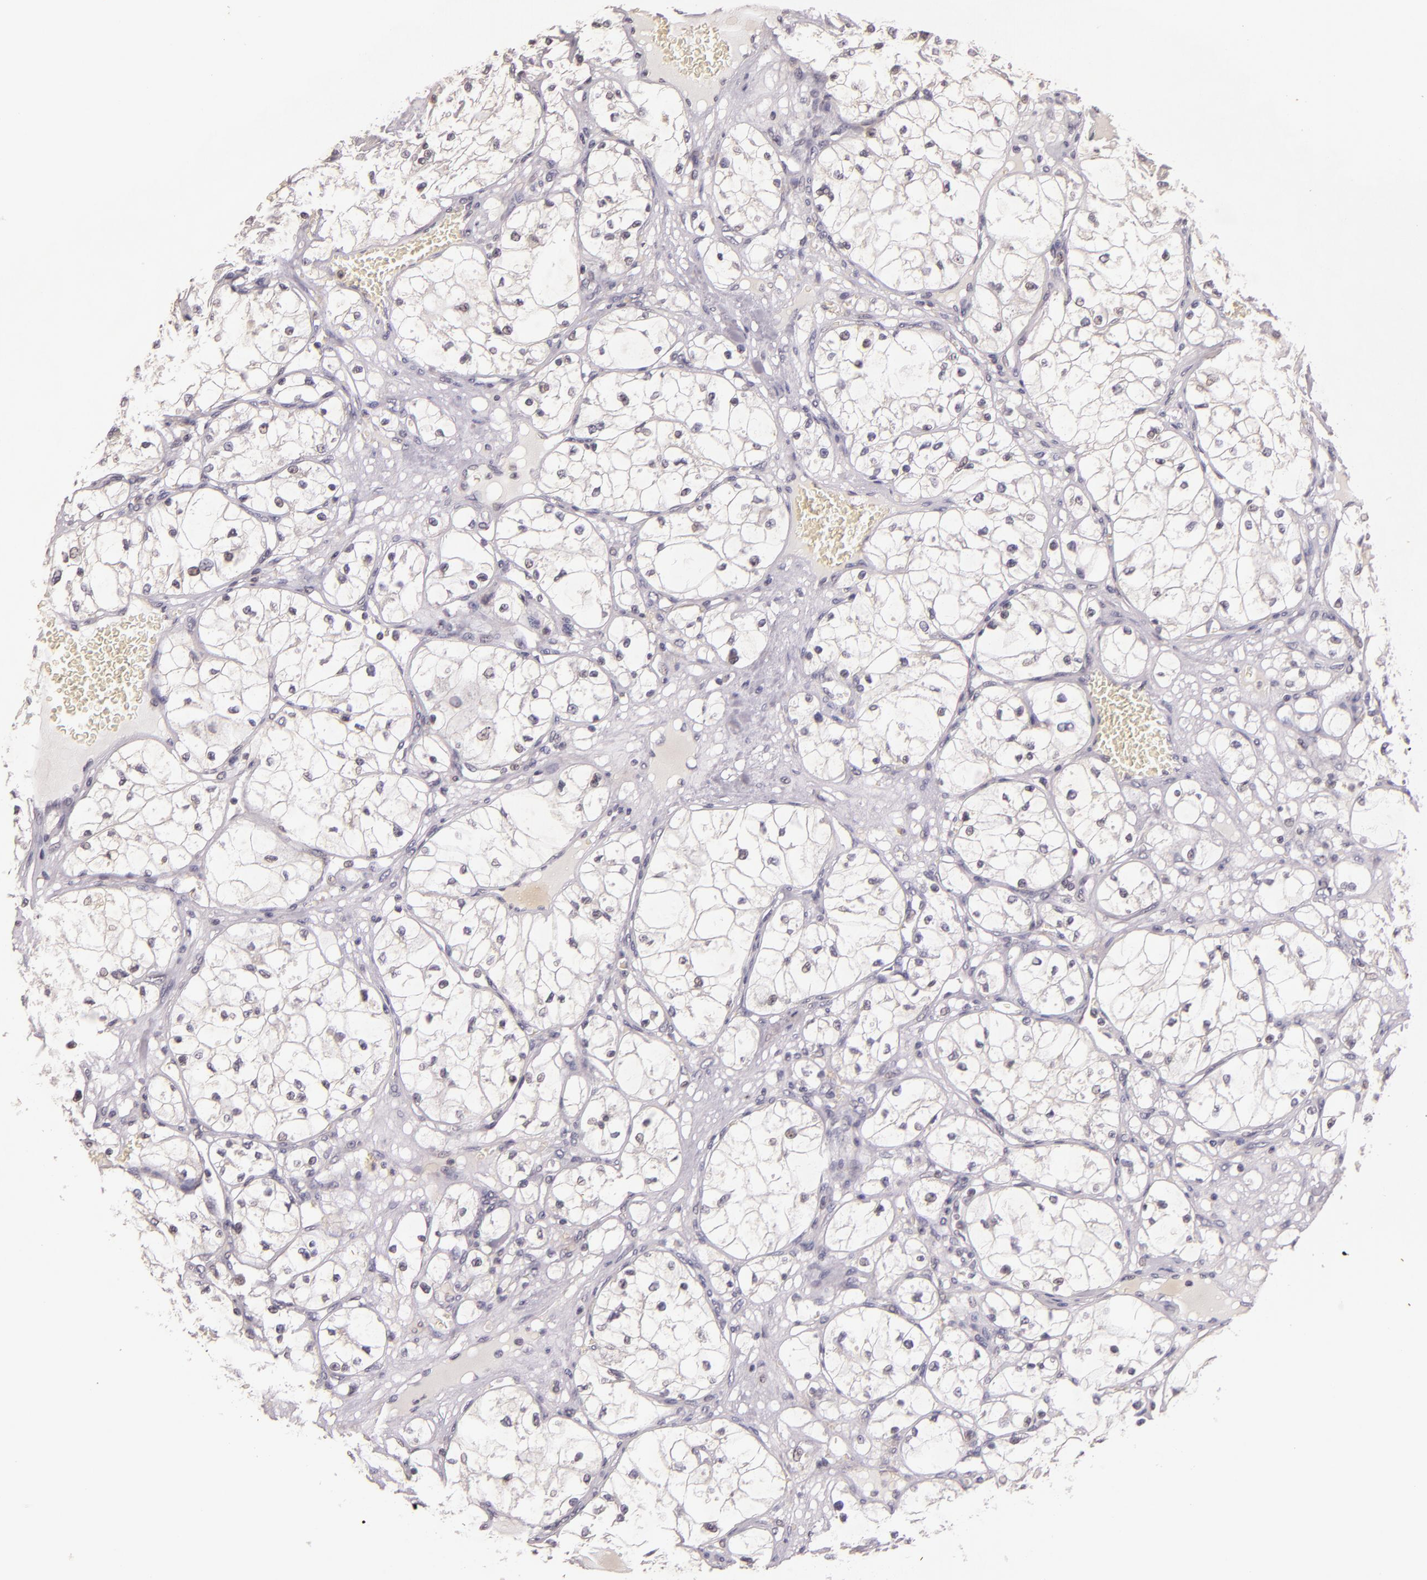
{"staining": {"intensity": "negative", "quantity": "none", "location": "none"}, "tissue": "renal cancer", "cell_type": "Tumor cells", "image_type": "cancer", "snomed": [{"axis": "morphology", "description": "Adenocarcinoma, NOS"}, {"axis": "topography", "description": "Kidney"}], "caption": "A photomicrograph of human renal adenocarcinoma is negative for staining in tumor cells. Nuclei are stained in blue.", "gene": "TFF1", "patient": {"sex": "male", "age": 61}}